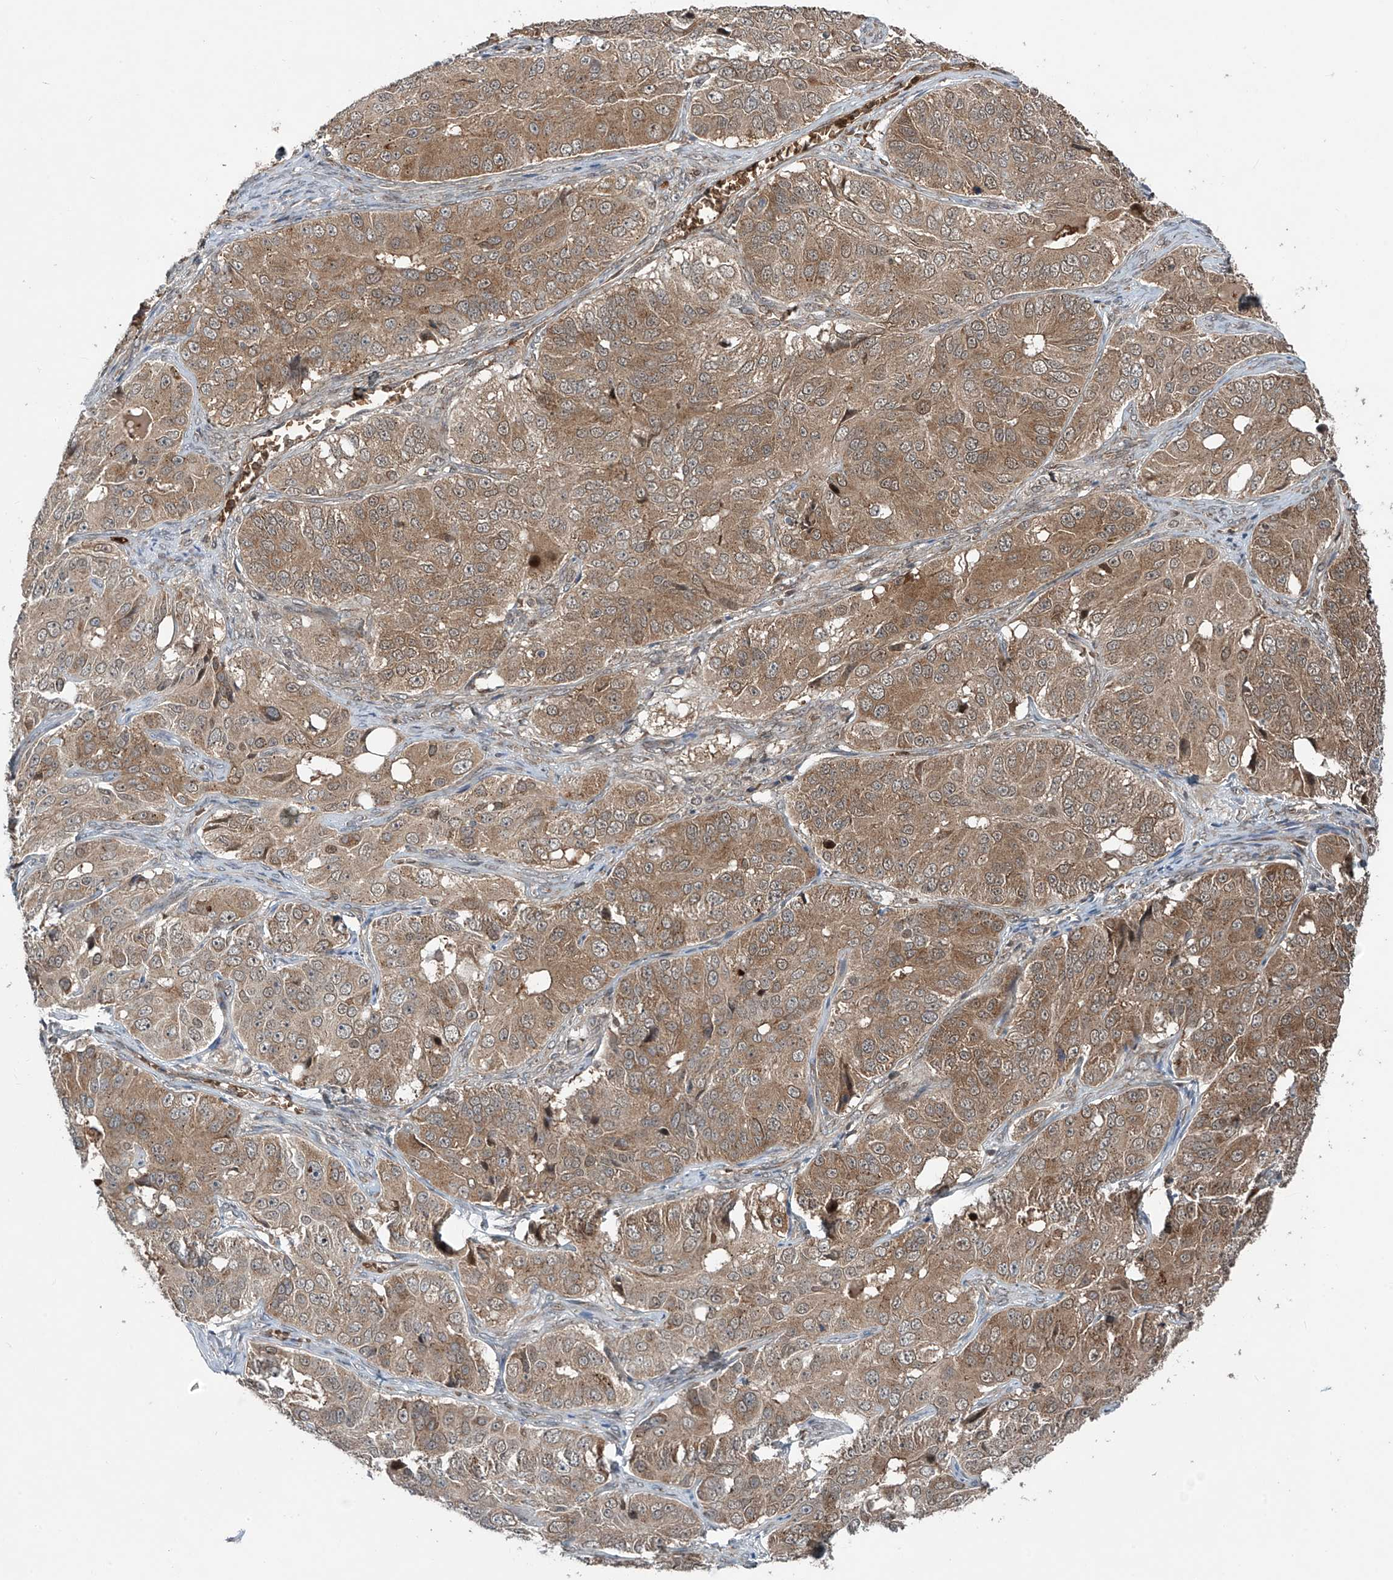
{"staining": {"intensity": "moderate", "quantity": ">75%", "location": "cytoplasmic/membranous"}, "tissue": "ovarian cancer", "cell_type": "Tumor cells", "image_type": "cancer", "snomed": [{"axis": "morphology", "description": "Carcinoma, endometroid"}, {"axis": "topography", "description": "Ovary"}], "caption": "Protein expression by immunohistochemistry (IHC) shows moderate cytoplasmic/membranous expression in approximately >75% of tumor cells in ovarian cancer (endometroid carcinoma).", "gene": "ZDHHC9", "patient": {"sex": "female", "age": 51}}